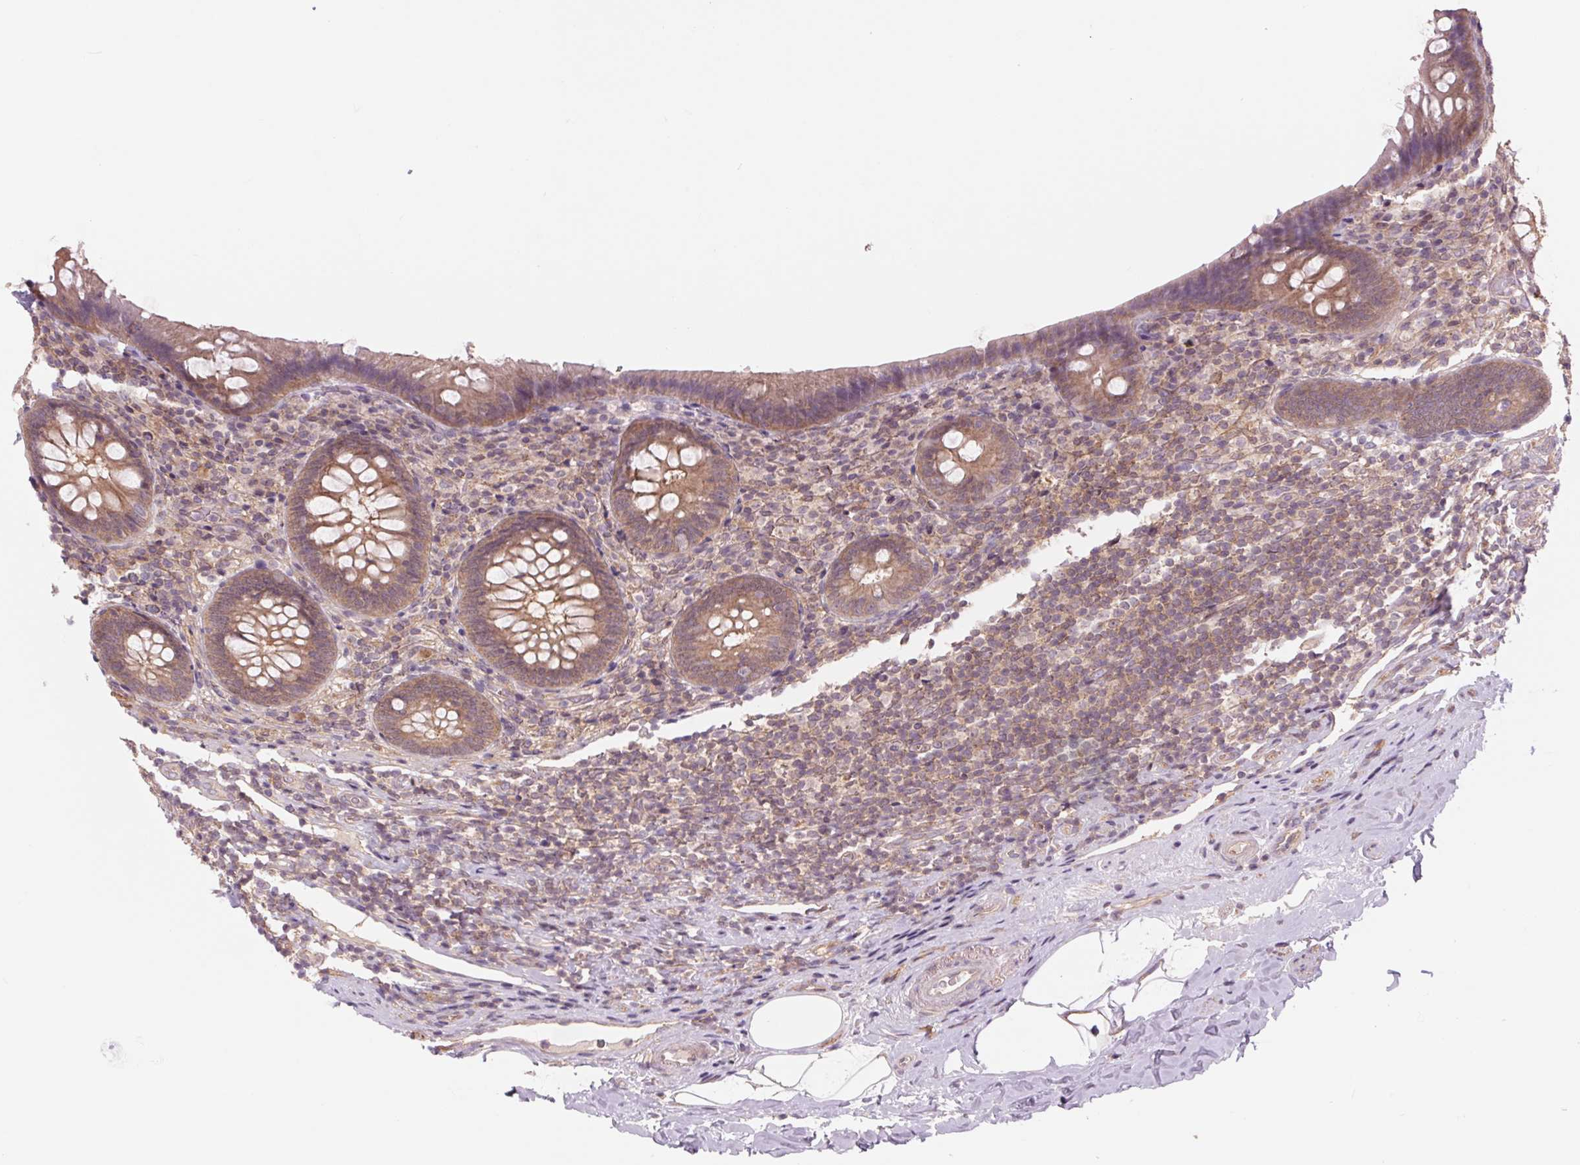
{"staining": {"intensity": "weak", "quantity": ">75%", "location": "cytoplasmic/membranous"}, "tissue": "appendix", "cell_type": "Glandular cells", "image_type": "normal", "snomed": [{"axis": "morphology", "description": "Normal tissue, NOS"}, {"axis": "topography", "description": "Appendix"}], "caption": "IHC of normal human appendix reveals low levels of weak cytoplasmic/membranous positivity in approximately >75% of glandular cells.", "gene": "SH3RF2", "patient": {"sex": "male", "age": 47}}